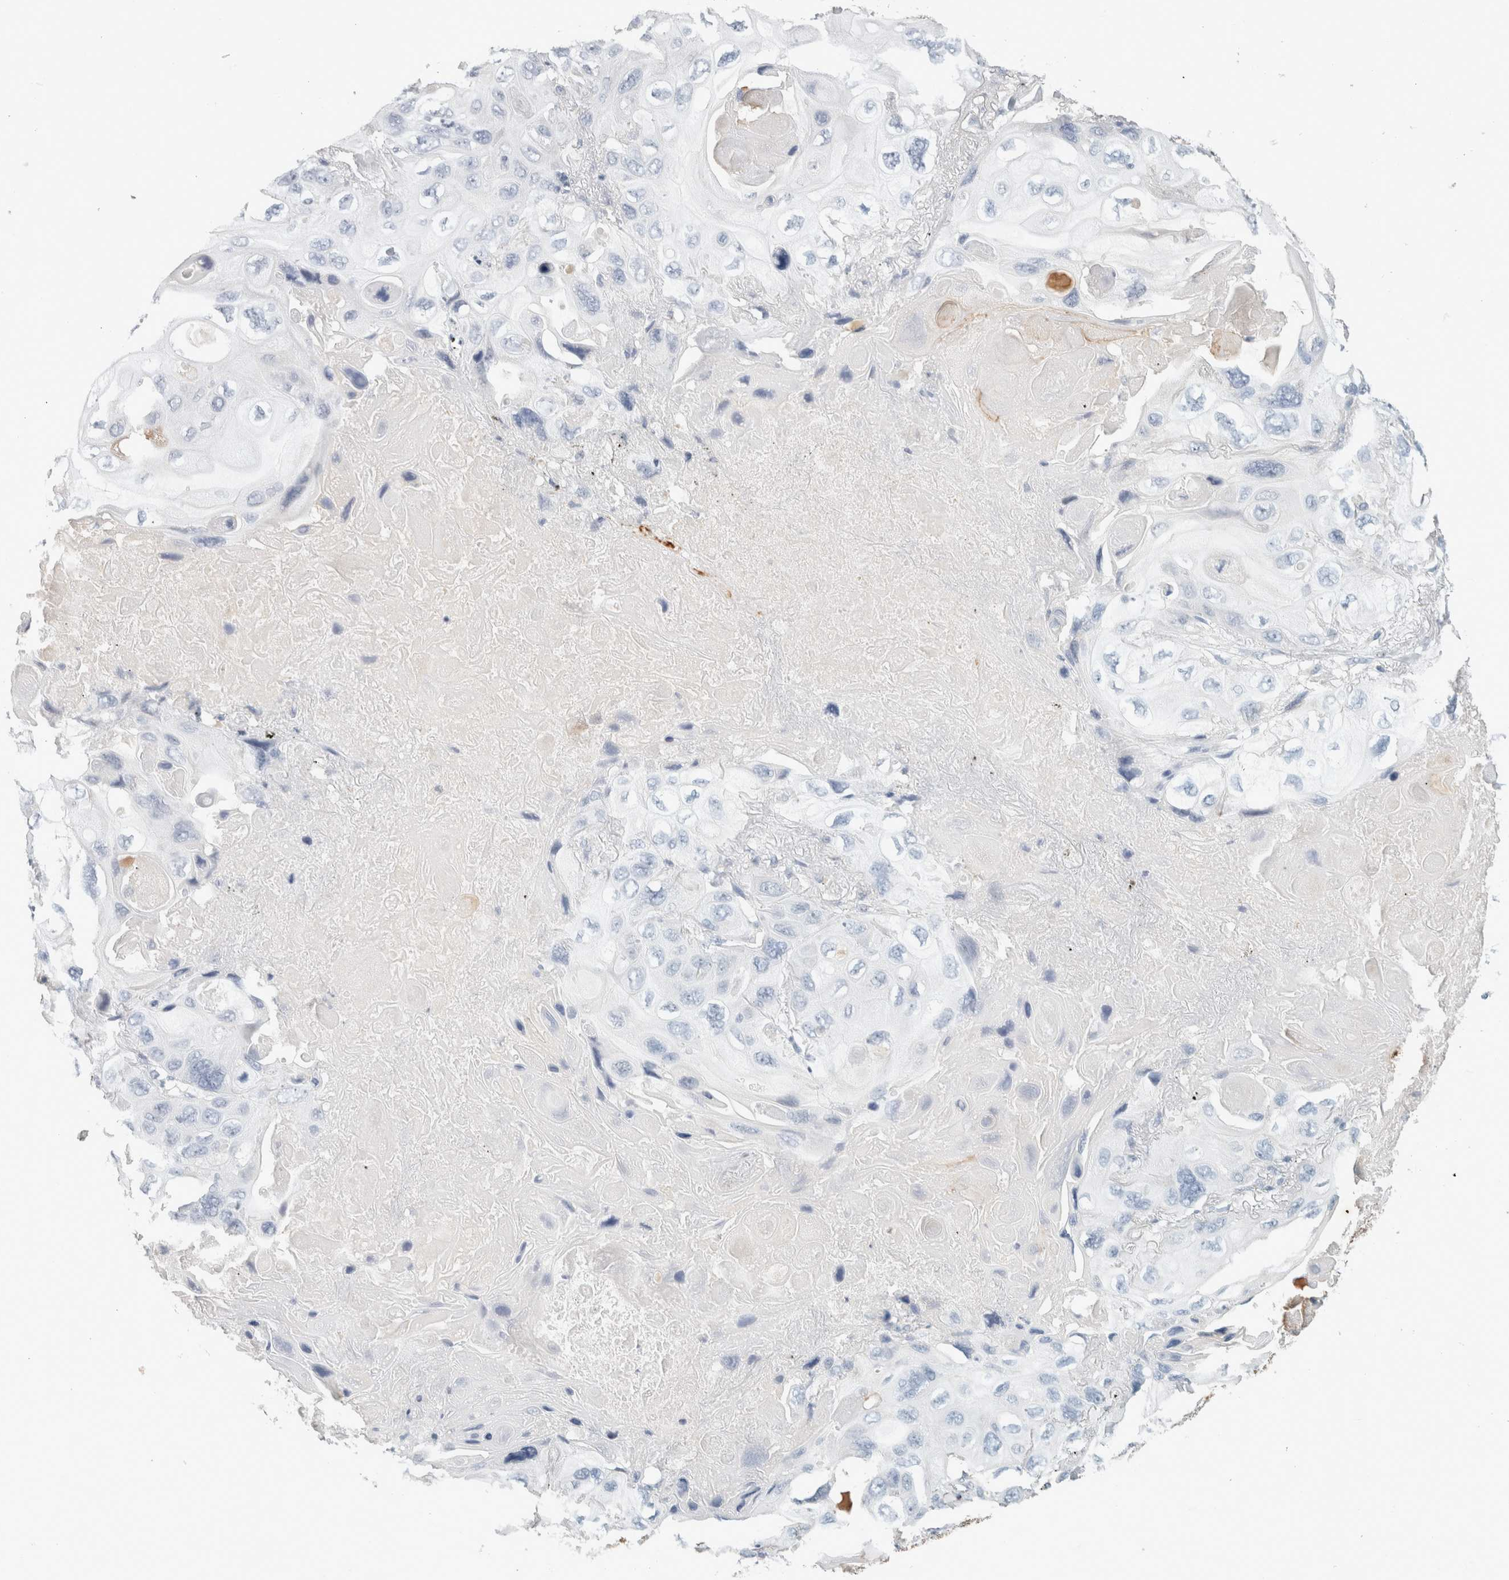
{"staining": {"intensity": "negative", "quantity": "none", "location": "none"}, "tissue": "lung cancer", "cell_type": "Tumor cells", "image_type": "cancer", "snomed": [{"axis": "morphology", "description": "Squamous cell carcinoma, NOS"}, {"axis": "topography", "description": "Lung"}], "caption": "The micrograph shows no staining of tumor cells in lung cancer (squamous cell carcinoma).", "gene": "CD36", "patient": {"sex": "female", "age": 73}}